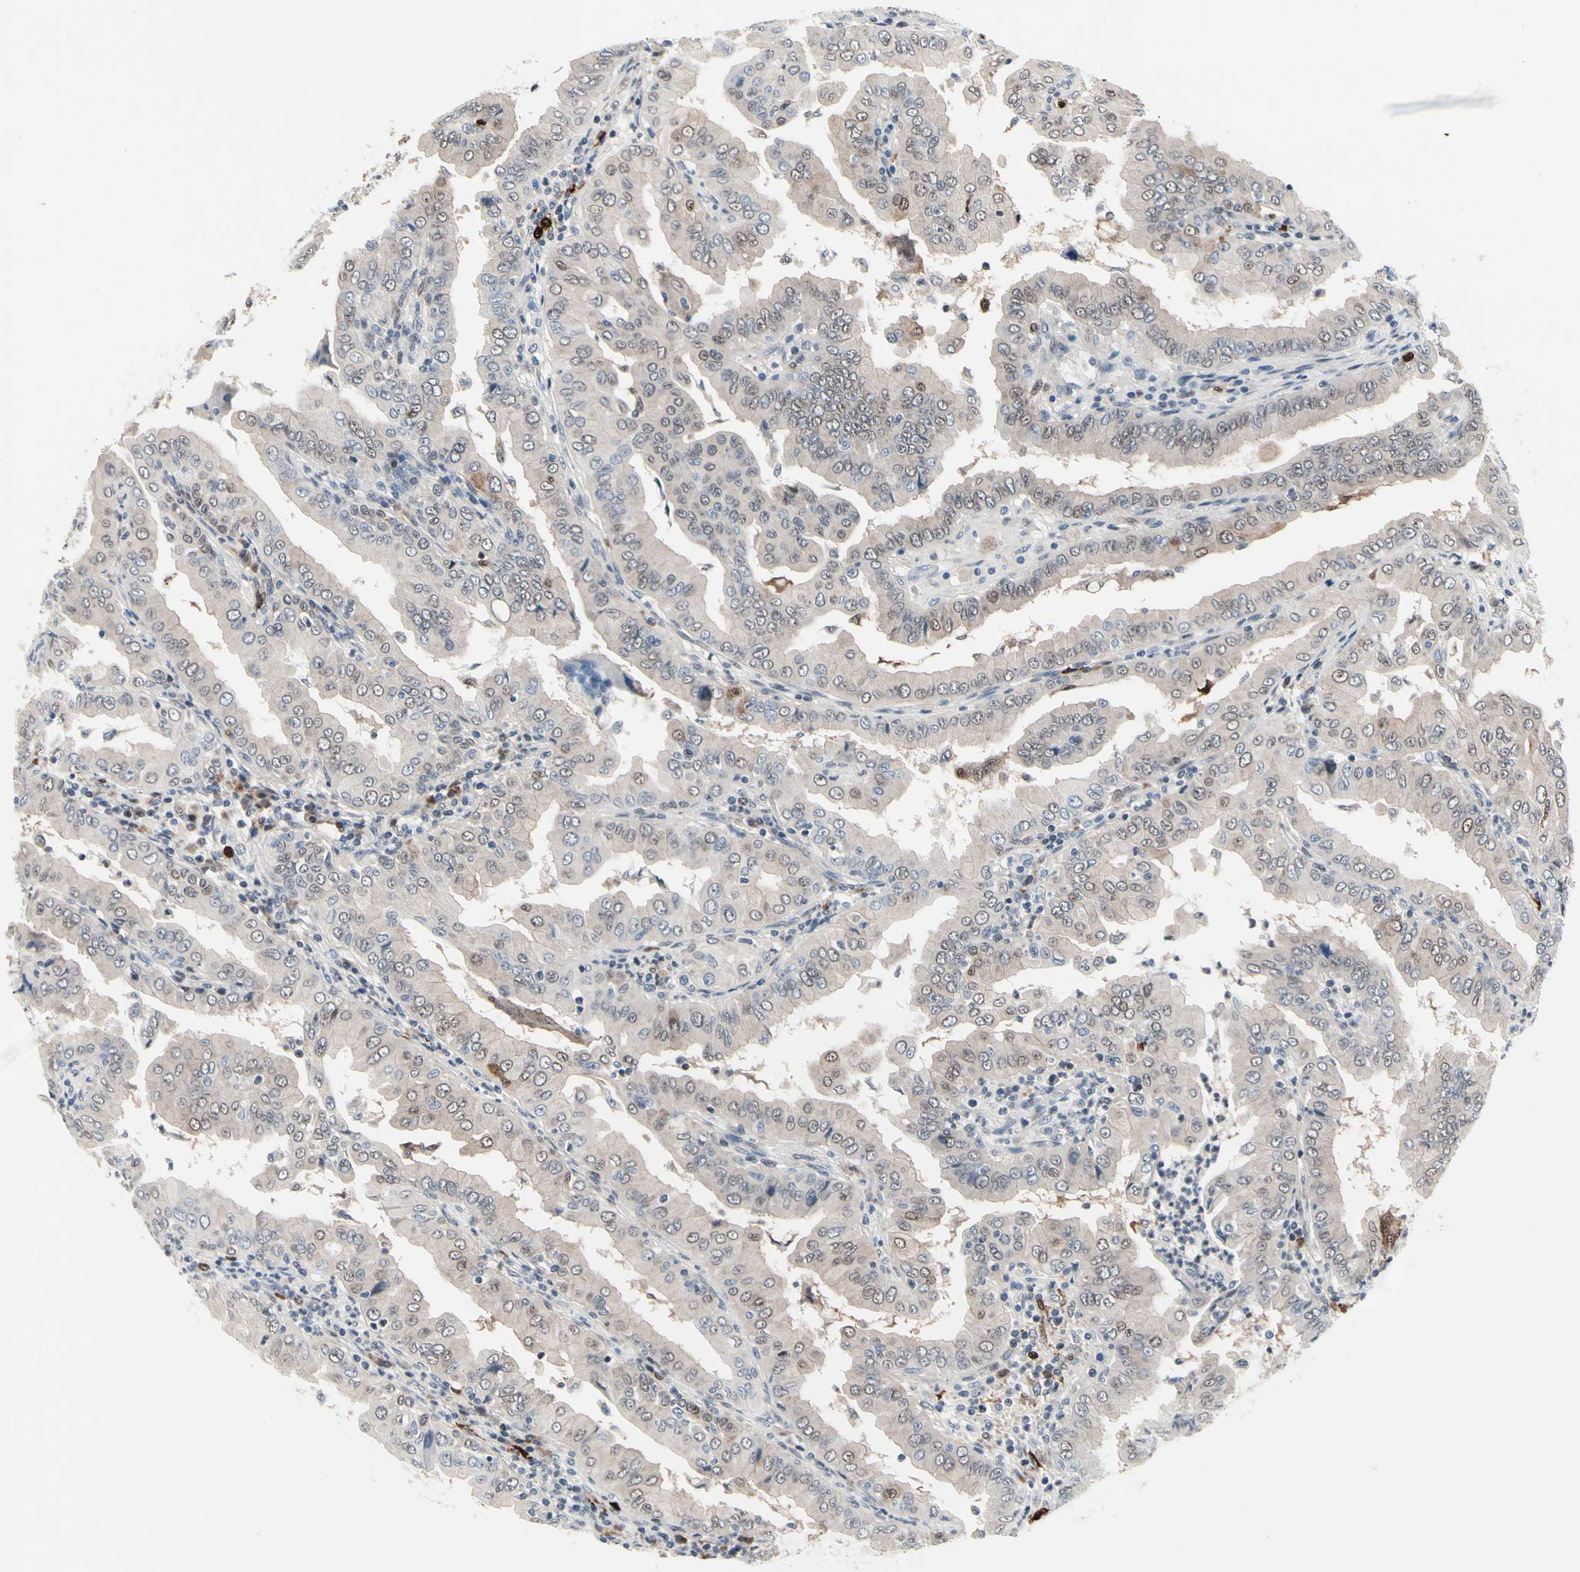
{"staining": {"intensity": "weak", "quantity": "25%-75%", "location": "cytoplasmic/membranous,nuclear"}, "tissue": "thyroid cancer", "cell_type": "Tumor cells", "image_type": "cancer", "snomed": [{"axis": "morphology", "description": "Papillary adenocarcinoma, NOS"}, {"axis": "topography", "description": "Thyroid gland"}], "caption": "Human thyroid papillary adenocarcinoma stained with a brown dye exhibits weak cytoplasmic/membranous and nuclear positive expression in approximately 25%-75% of tumor cells.", "gene": "TXN", "patient": {"sex": "male", "age": 33}}